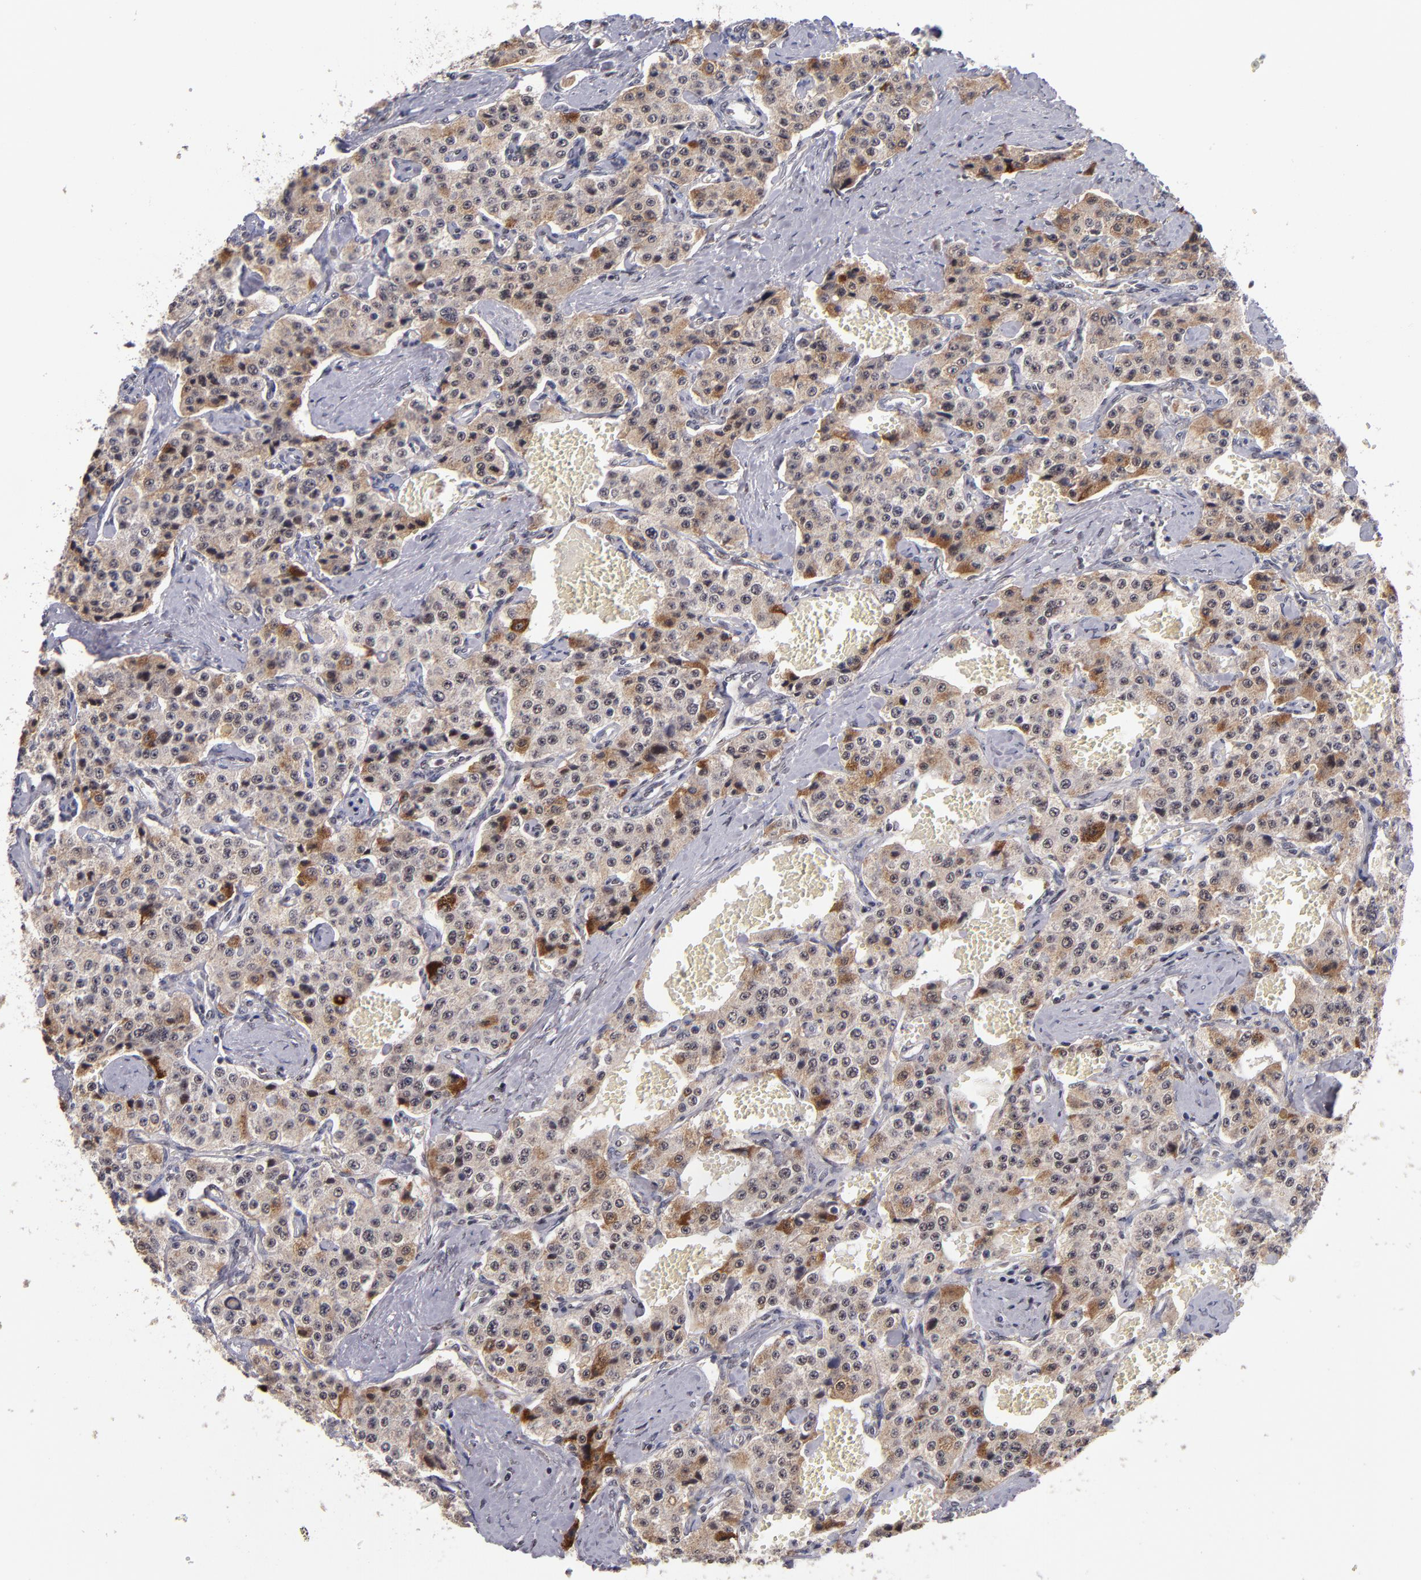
{"staining": {"intensity": "moderate", "quantity": ">75%", "location": "cytoplasmic/membranous"}, "tissue": "carcinoid", "cell_type": "Tumor cells", "image_type": "cancer", "snomed": [{"axis": "morphology", "description": "Carcinoid, malignant, NOS"}, {"axis": "topography", "description": "Small intestine"}], "caption": "High-magnification brightfield microscopy of carcinoid stained with DAB (3,3'-diaminobenzidine) (brown) and counterstained with hematoxylin (blue). tumor cells exhibit moderate cytoplasmic/membranous positivity is present in about>75% of cells.", "gene": "EP300", "patient": {"sex": "male", "age": 52}}